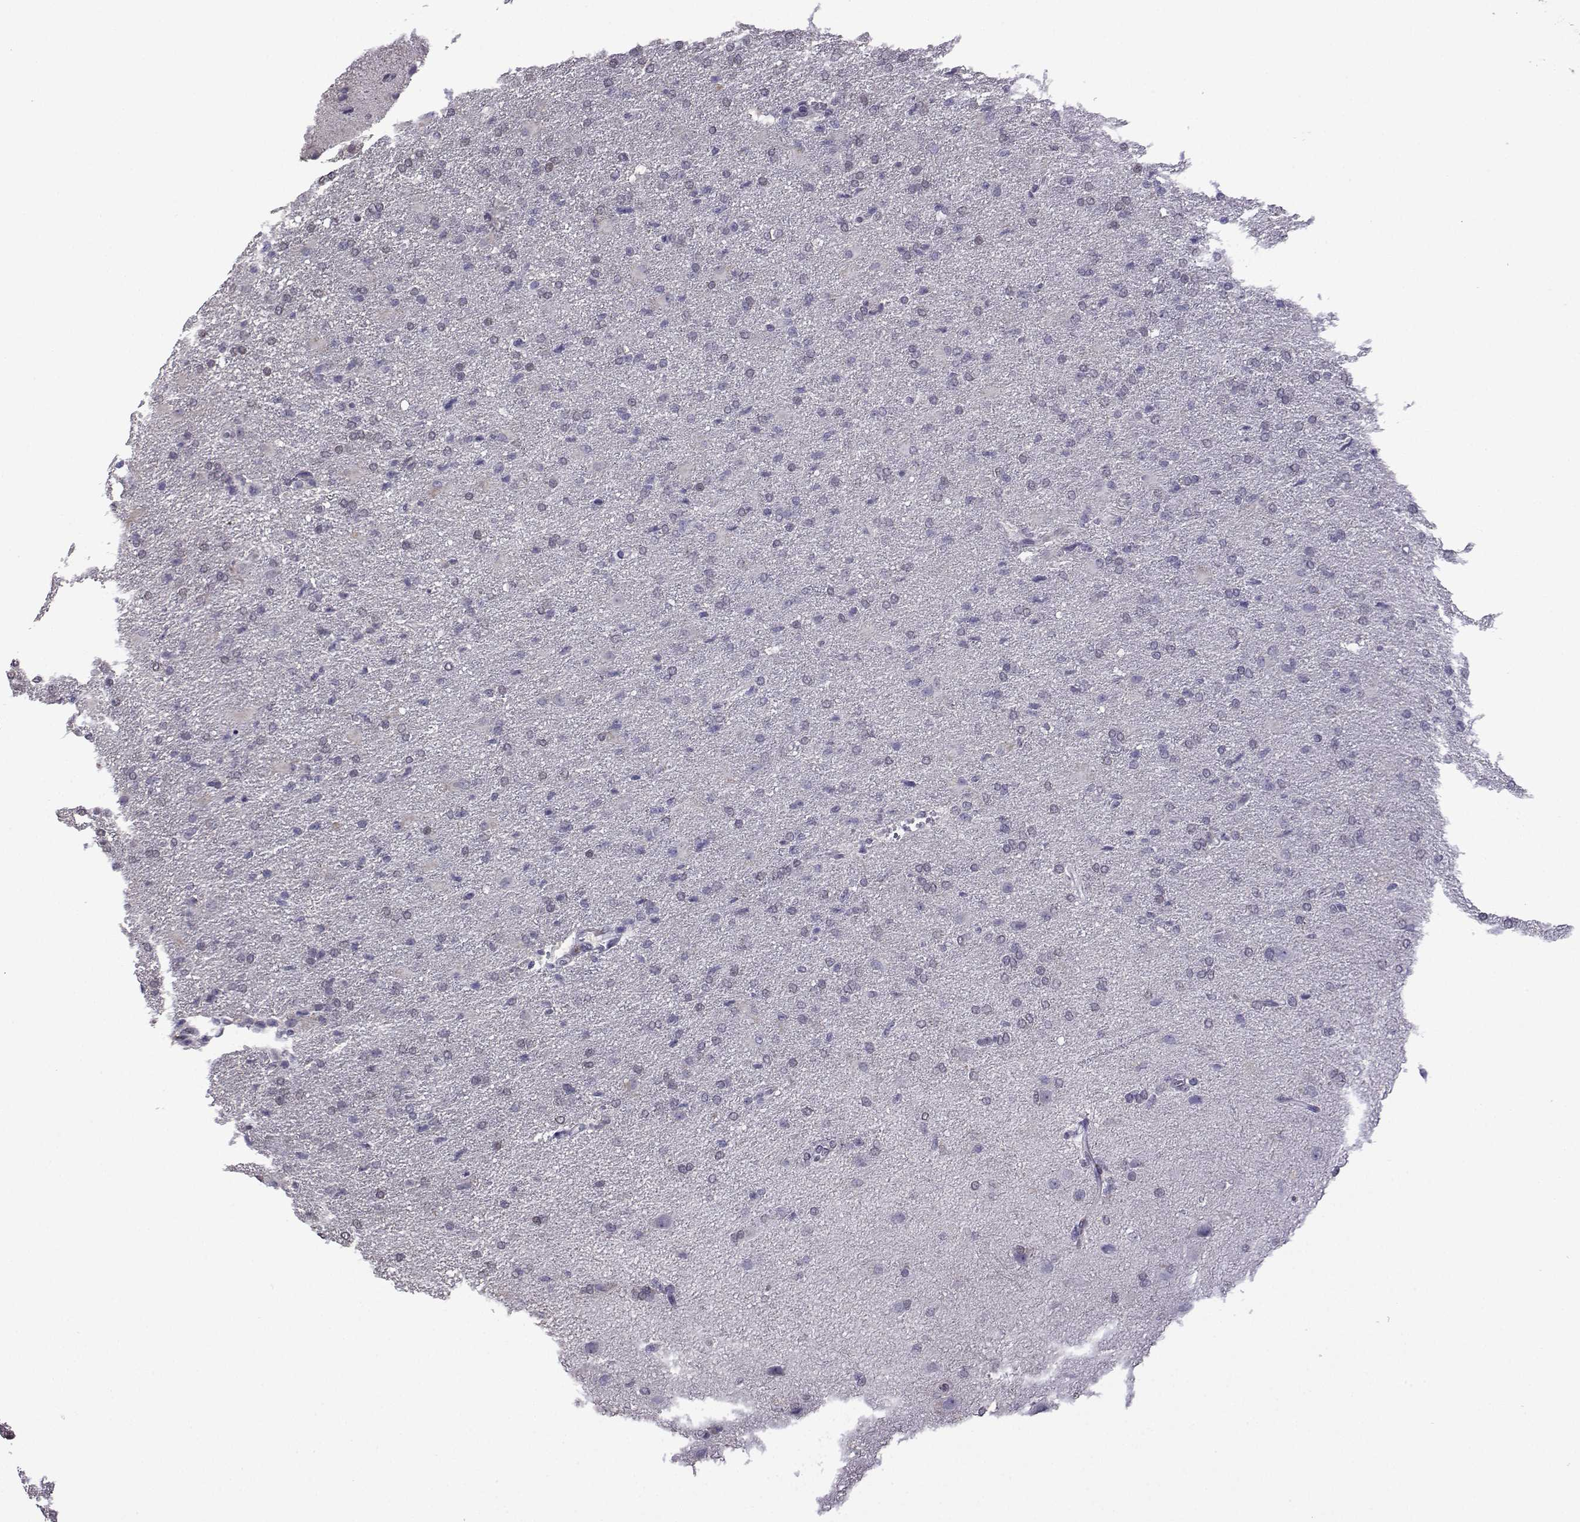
{"staining": {"intensity": "negative", "quantity": "none", "location": "none"}, "tissue": "glioma", "cell_type": "Tumor cells", "image_type": "cancer", "snomed": [{"axis": "morphology", "description": "Glioma, malignant, High grade"}, {"axis": "topography", "description": "Brain"}], "caption": "Protein analysis of glioma reveals no significant staining in tumor cells. Nuclei are stained in blue.", "gene": "CFAP70", "patient": {"sex": "male", "age": 68}}